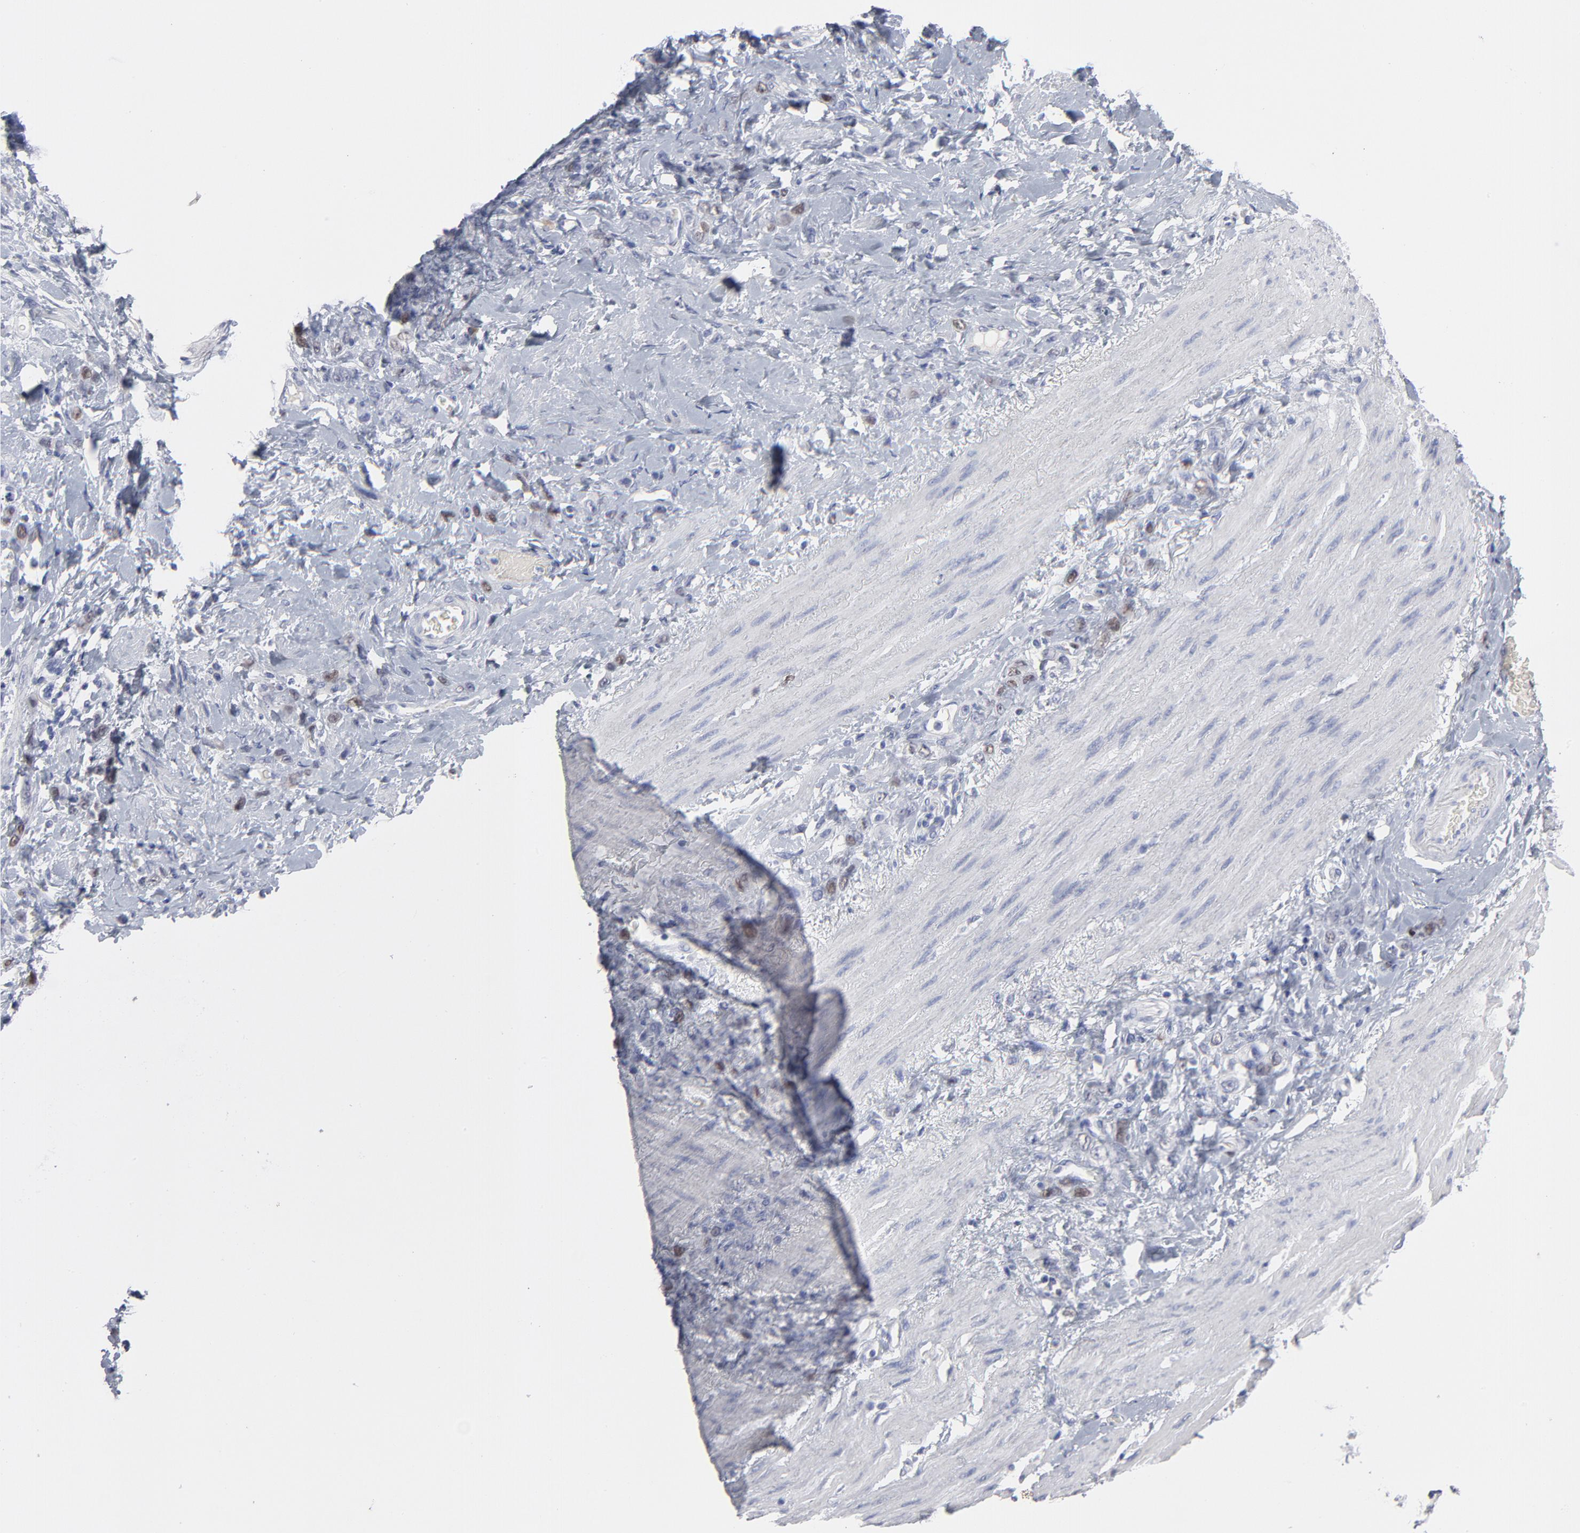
{"staining": {"intensity": "moderate", "quantity": "<25%", "location": "nuclear"}, "tissue": "stomach cancer", "cell_type": "Tumor cells", "image_type": "cancer", "snomed": [{"axis": "morphology", "description": "Normal tissue, NOS"}, {"axis": "morphology", "description": "Adenocarcinoma, NOS"}, {"axis": "topography", "description": "Stomach"}], "caption": "Protein analysis of stomach adenocarcinoma tissue displays moderate nuclear positivity in approximately <25% of tumor cells.", "gene": "MCM7", "patient": {"sex": "male", "age": 82}}